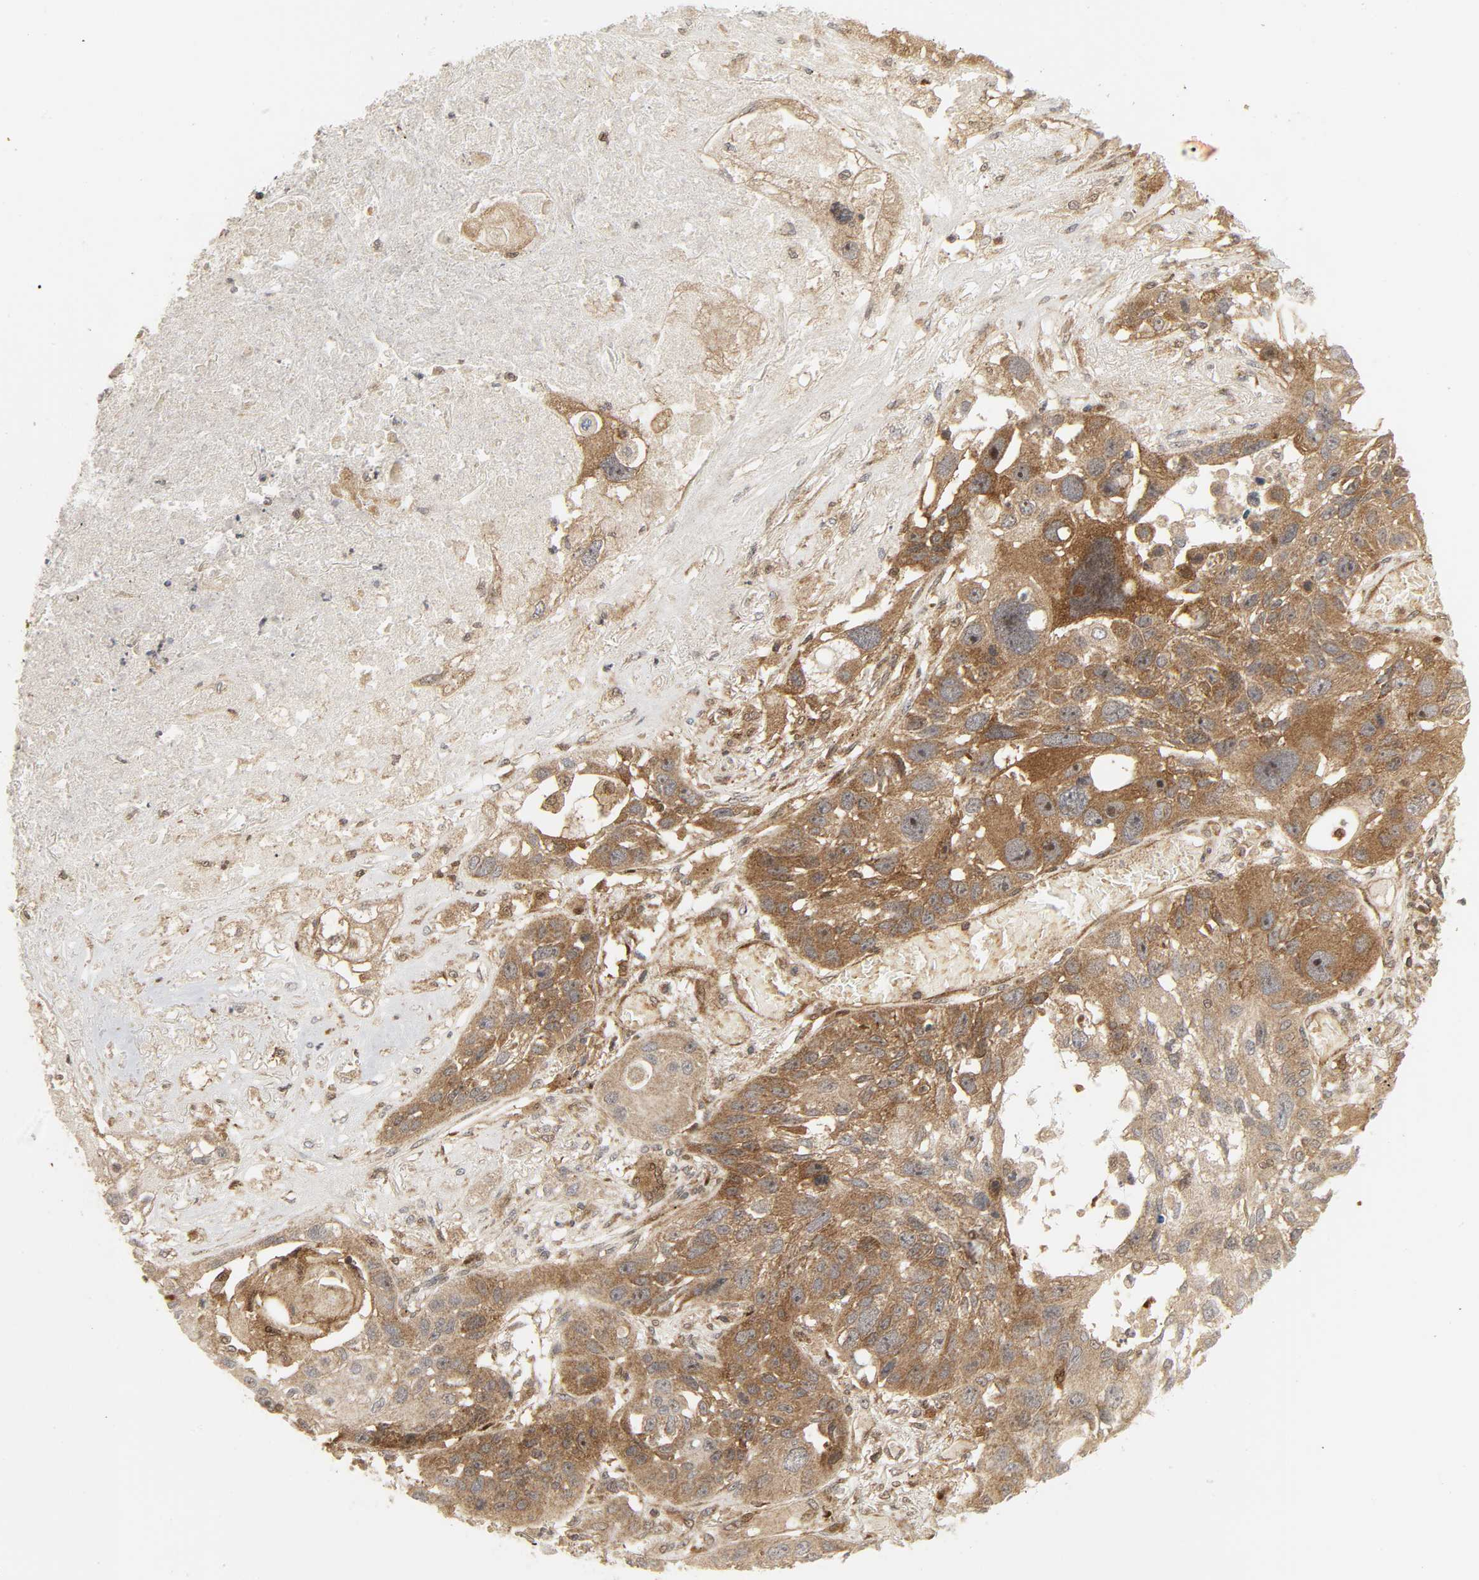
{"staining": {"intensity": "moderate", "quantity": ">75%", "location": "cytoplasmic/membranous"}, "tissue": "lung cancer", "cell_type": "Tumor cells", "image_type": "cancer", "snomed": [{"axis": "morphology", "description": "Squamous cell carcinoma, NOS"}, {"axis": "topography", "description": "Lung"}], "caption": "Lung cancer tissue demonstrates moderate cytoplasmic/membranous staining in about >75% of tumor cells, visualized by immunohistochemistry. (Brightfield microscopy of DAB IHC at high magnification).", "gene": "CHUK", "patient": {"sex": "male", "age": 71}}